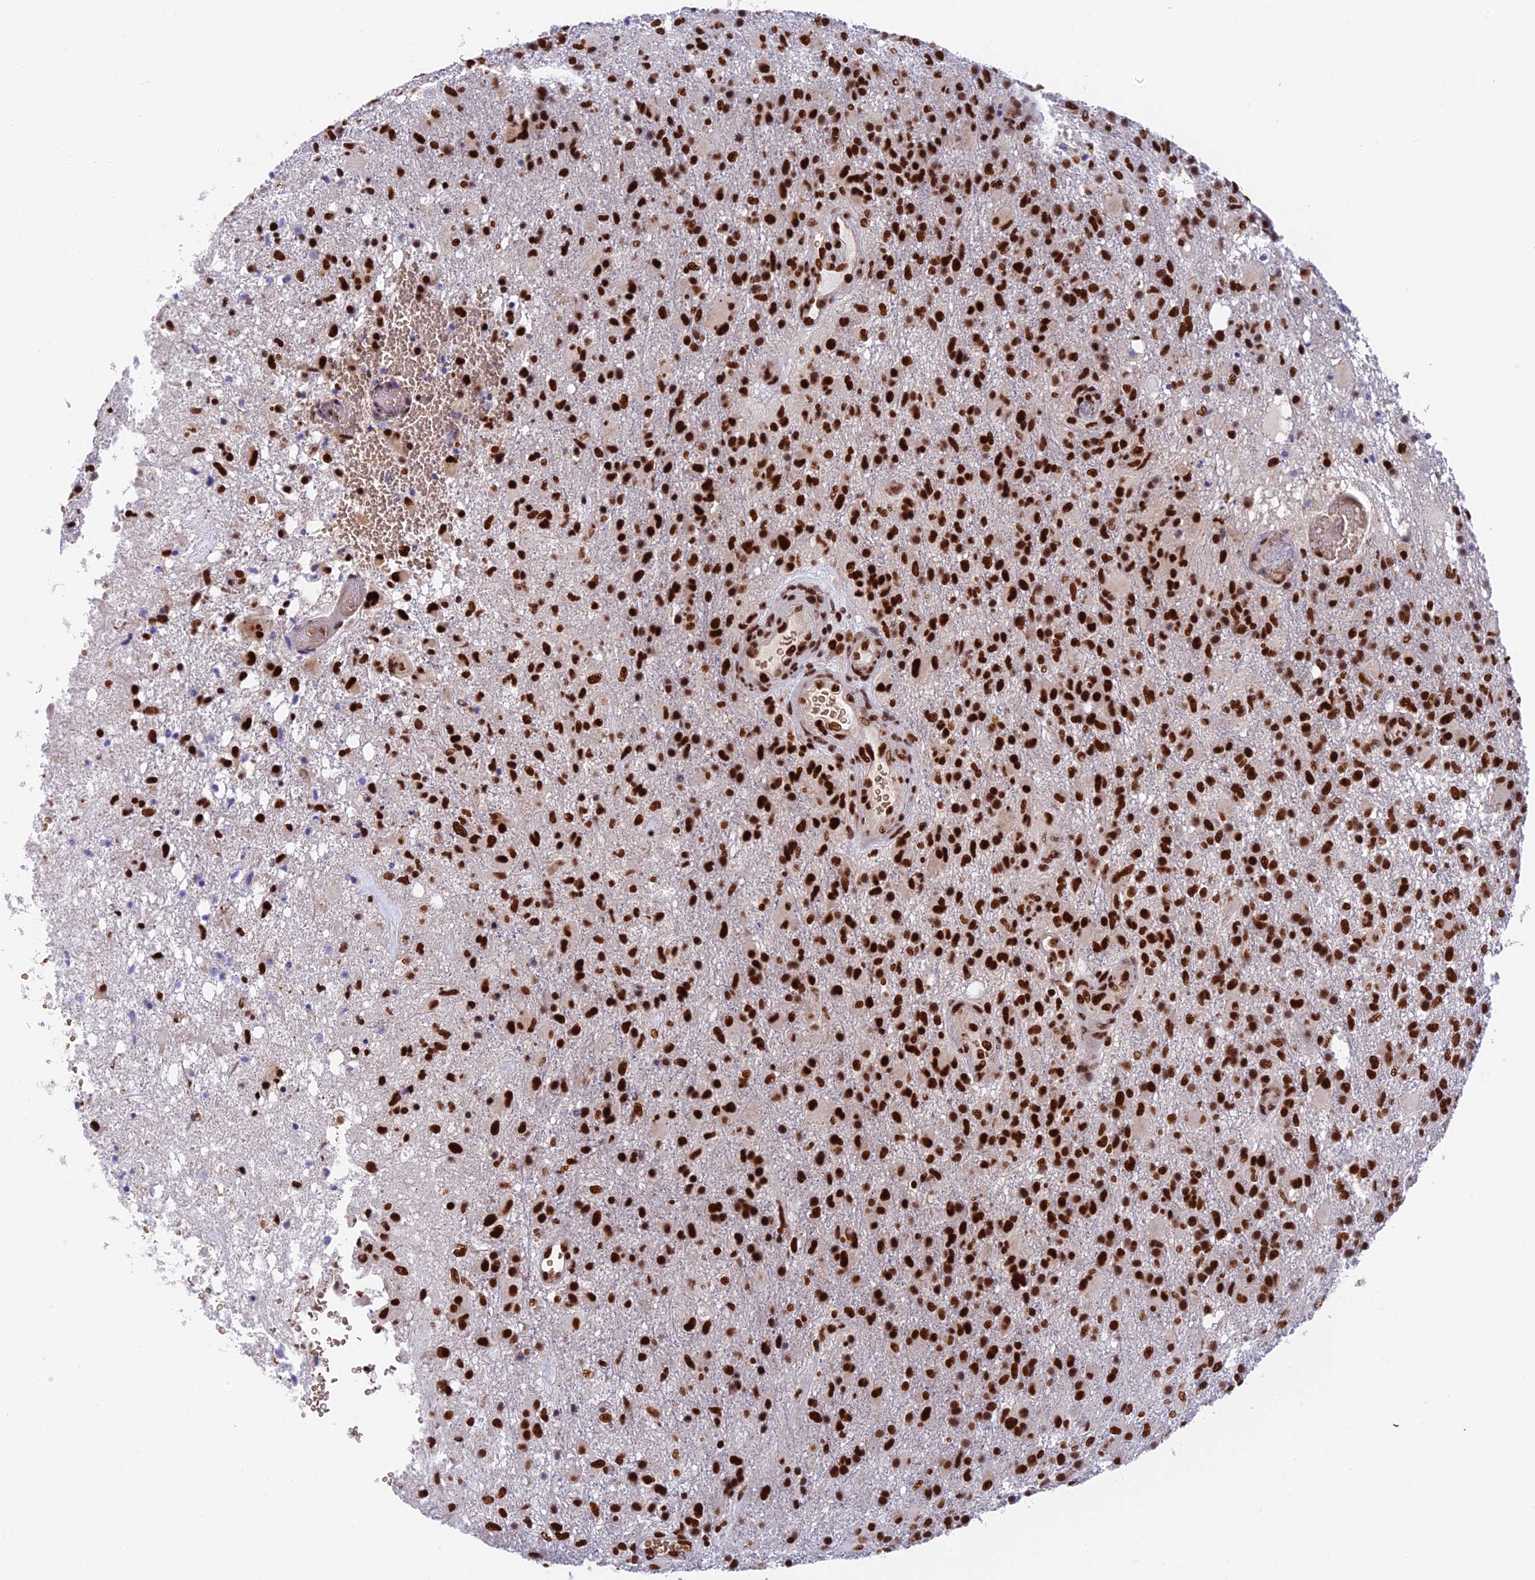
{"staining": {"intensity": "strong", "quantity": ">75%", "location": "nuclear"}, "tissue": "glioma", "cell_type": "Tumor cells", "image_type": "cancer", "snomed": [{"axis": "morphology", "description": "Glioma, malignant, High grade"}, {"axis": "topography", "description": "Brain"}], "caption": "Glioma stained for a protein demonstrates strong nuclear positivity in tumor cells. (DAB (3,3'-diaminobenzidine) IHC with brightfield microscopy, high magnification).", "gene": "EEF1AKMT3", "patient": {"sex": "female", "age": 74}}